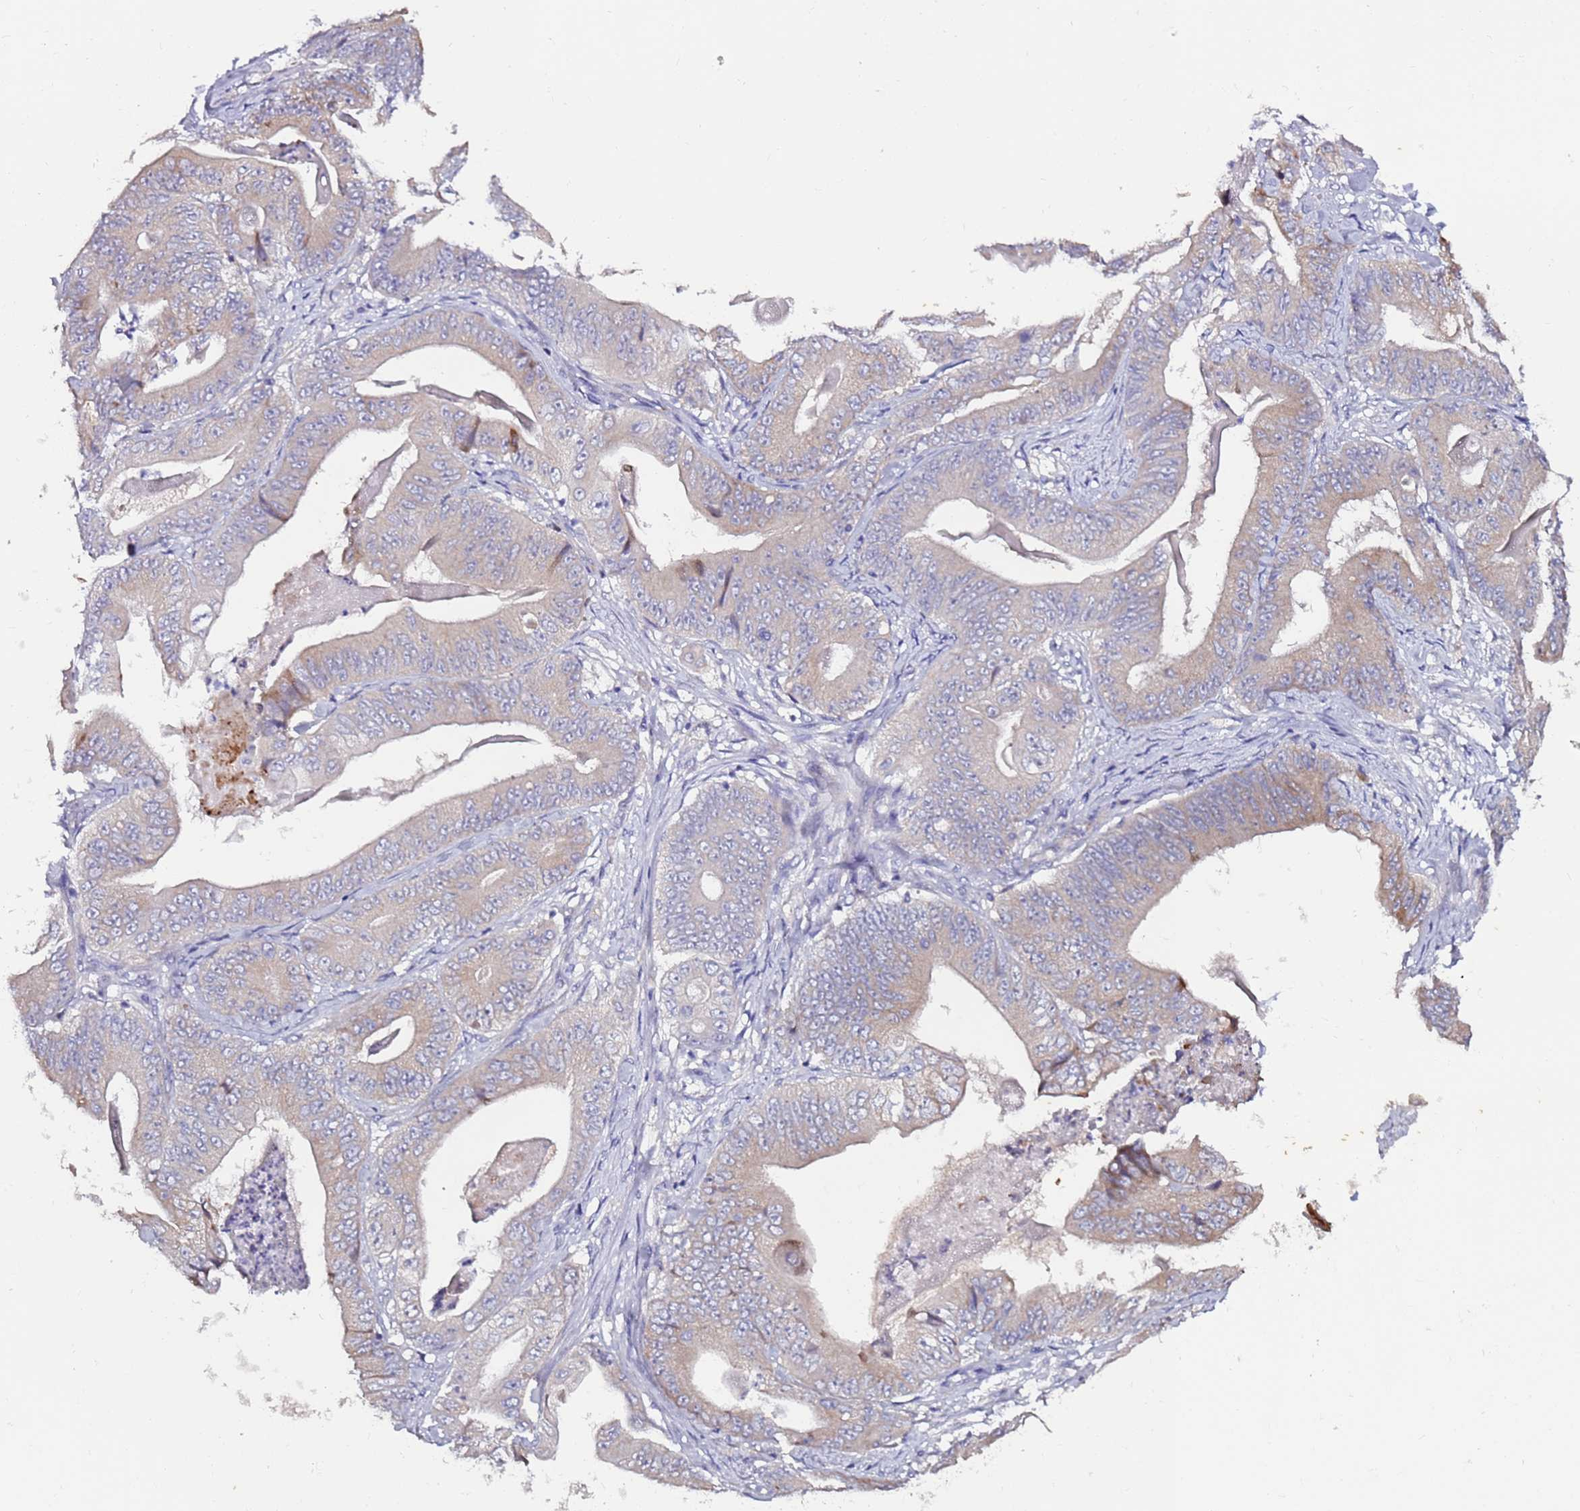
{"staining": {"intensity": "weak", "quantity": "25%-75%", "location": "cytoplasmic/membranous"}, "tissue": "stomach cancer", "cell_type": "Tumor cells", "image_type": "cancer", "snomed": [{"axis": "morphology", "description": "Adenocarcinoma, NOS"}, {"axis": "topography", "description": "Stomach"}], "caption": "Immunohistochemistry (IHC) micrograph of stomach cancer (adenocarcinoma) stained for a protein (brown), which exhibits low levels of weak cytoplasmic/membranous positivity in approximately 25%-75% of tumor cells.", "gene": "SRRM5", "patient": {"sex": "female", "age": 73}}